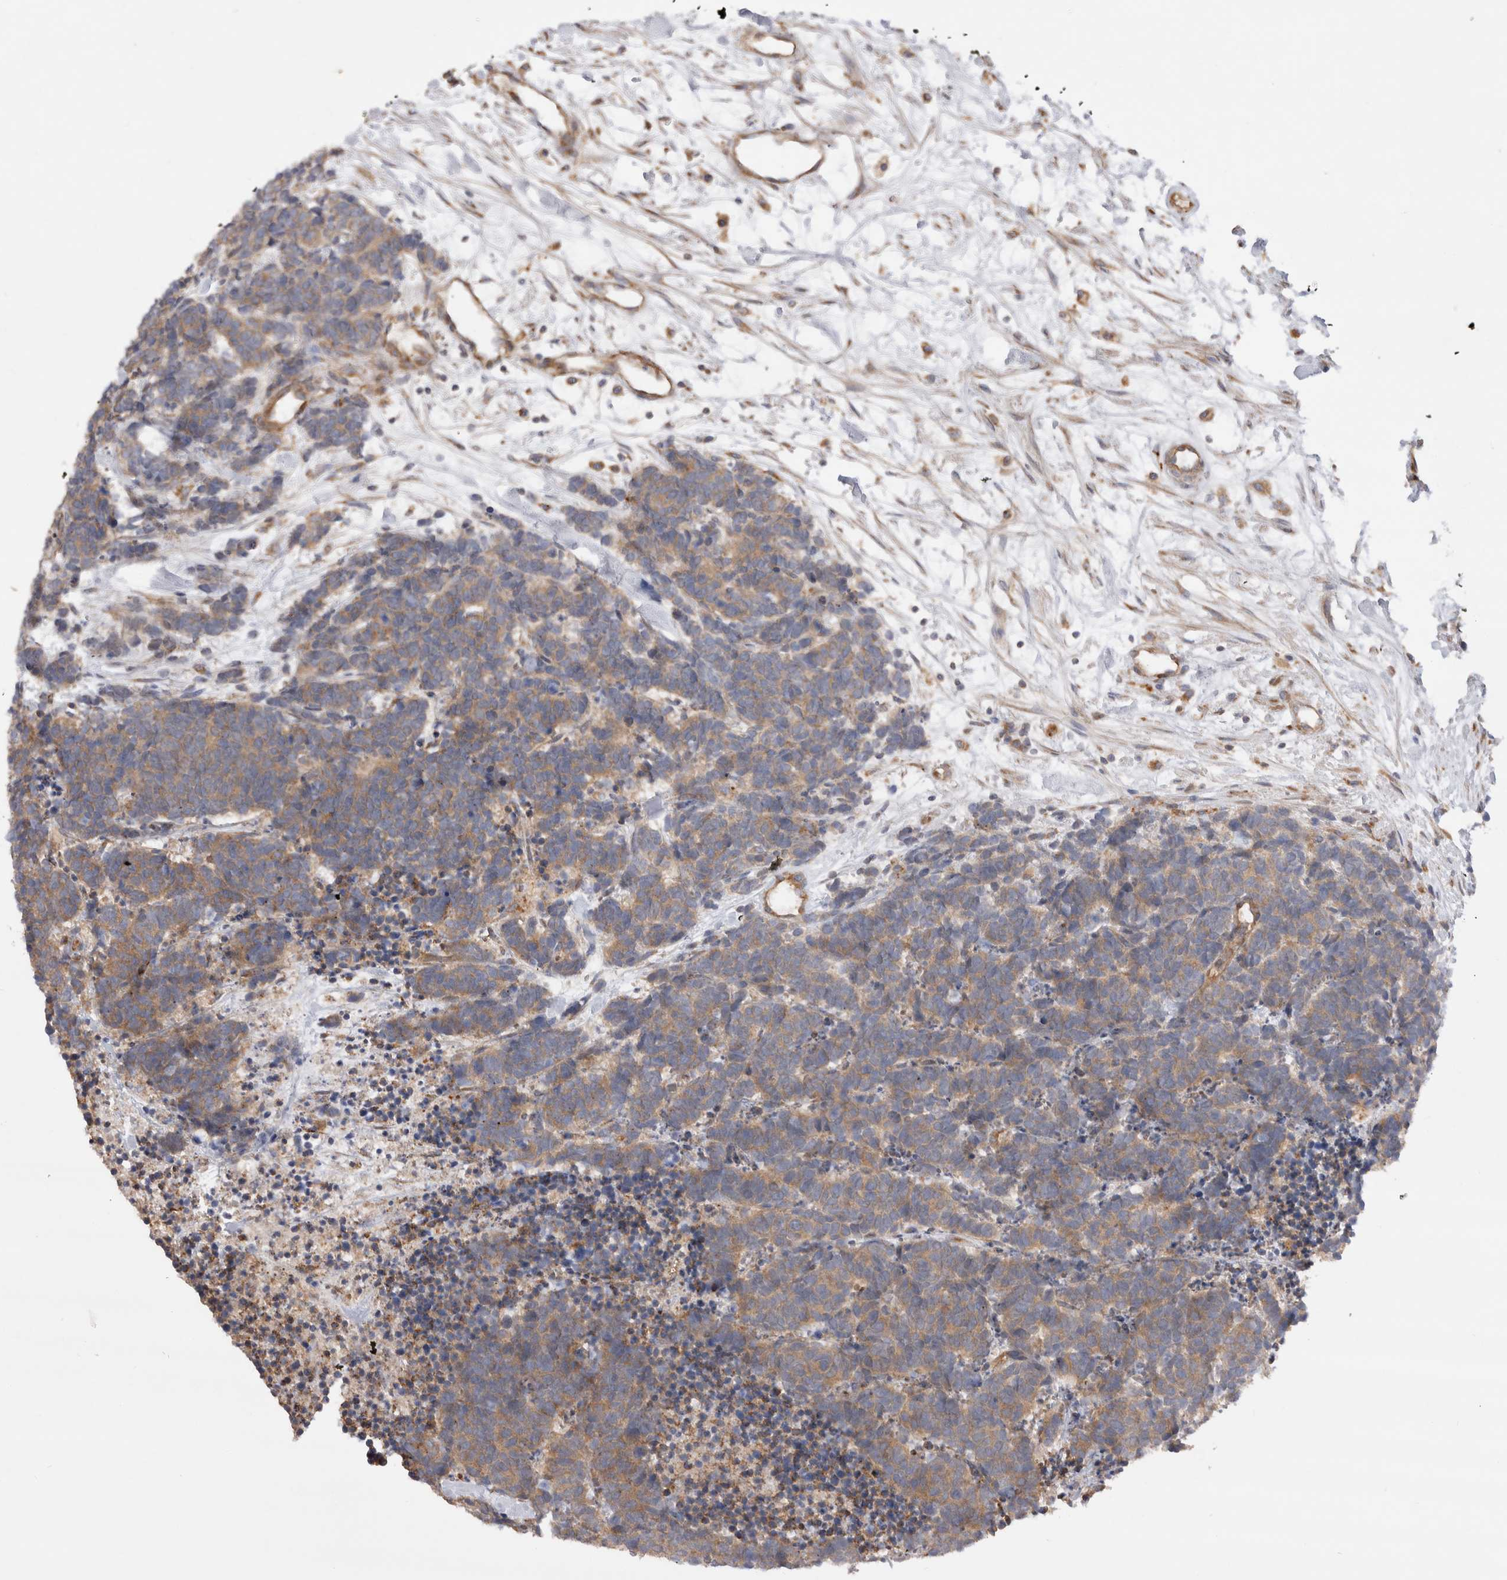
{"staining": {"intensity": "weak", "quantity": ">75%", "location": "cytoplasmic/membranous"}, "tissue": "carcinoid", "cell_type": "Tumor cells", "image_type": "cancer", "snomed": [{"axis": "morphology", "description": "Carcinoma, NOS"}, {"axis": "morphology", "description": "Carcinoid, malignant, NOS"}, {"axis": "topography", "description": "Urinary bladder"}], "caption": "This is a photomicrograph of IHC staining of carcinoid, which shows weak staining in the cytoplasmic/membranous of tumor cells.", "gene": "PDCD10", "patient": {"sex": "male", "age": 57}}